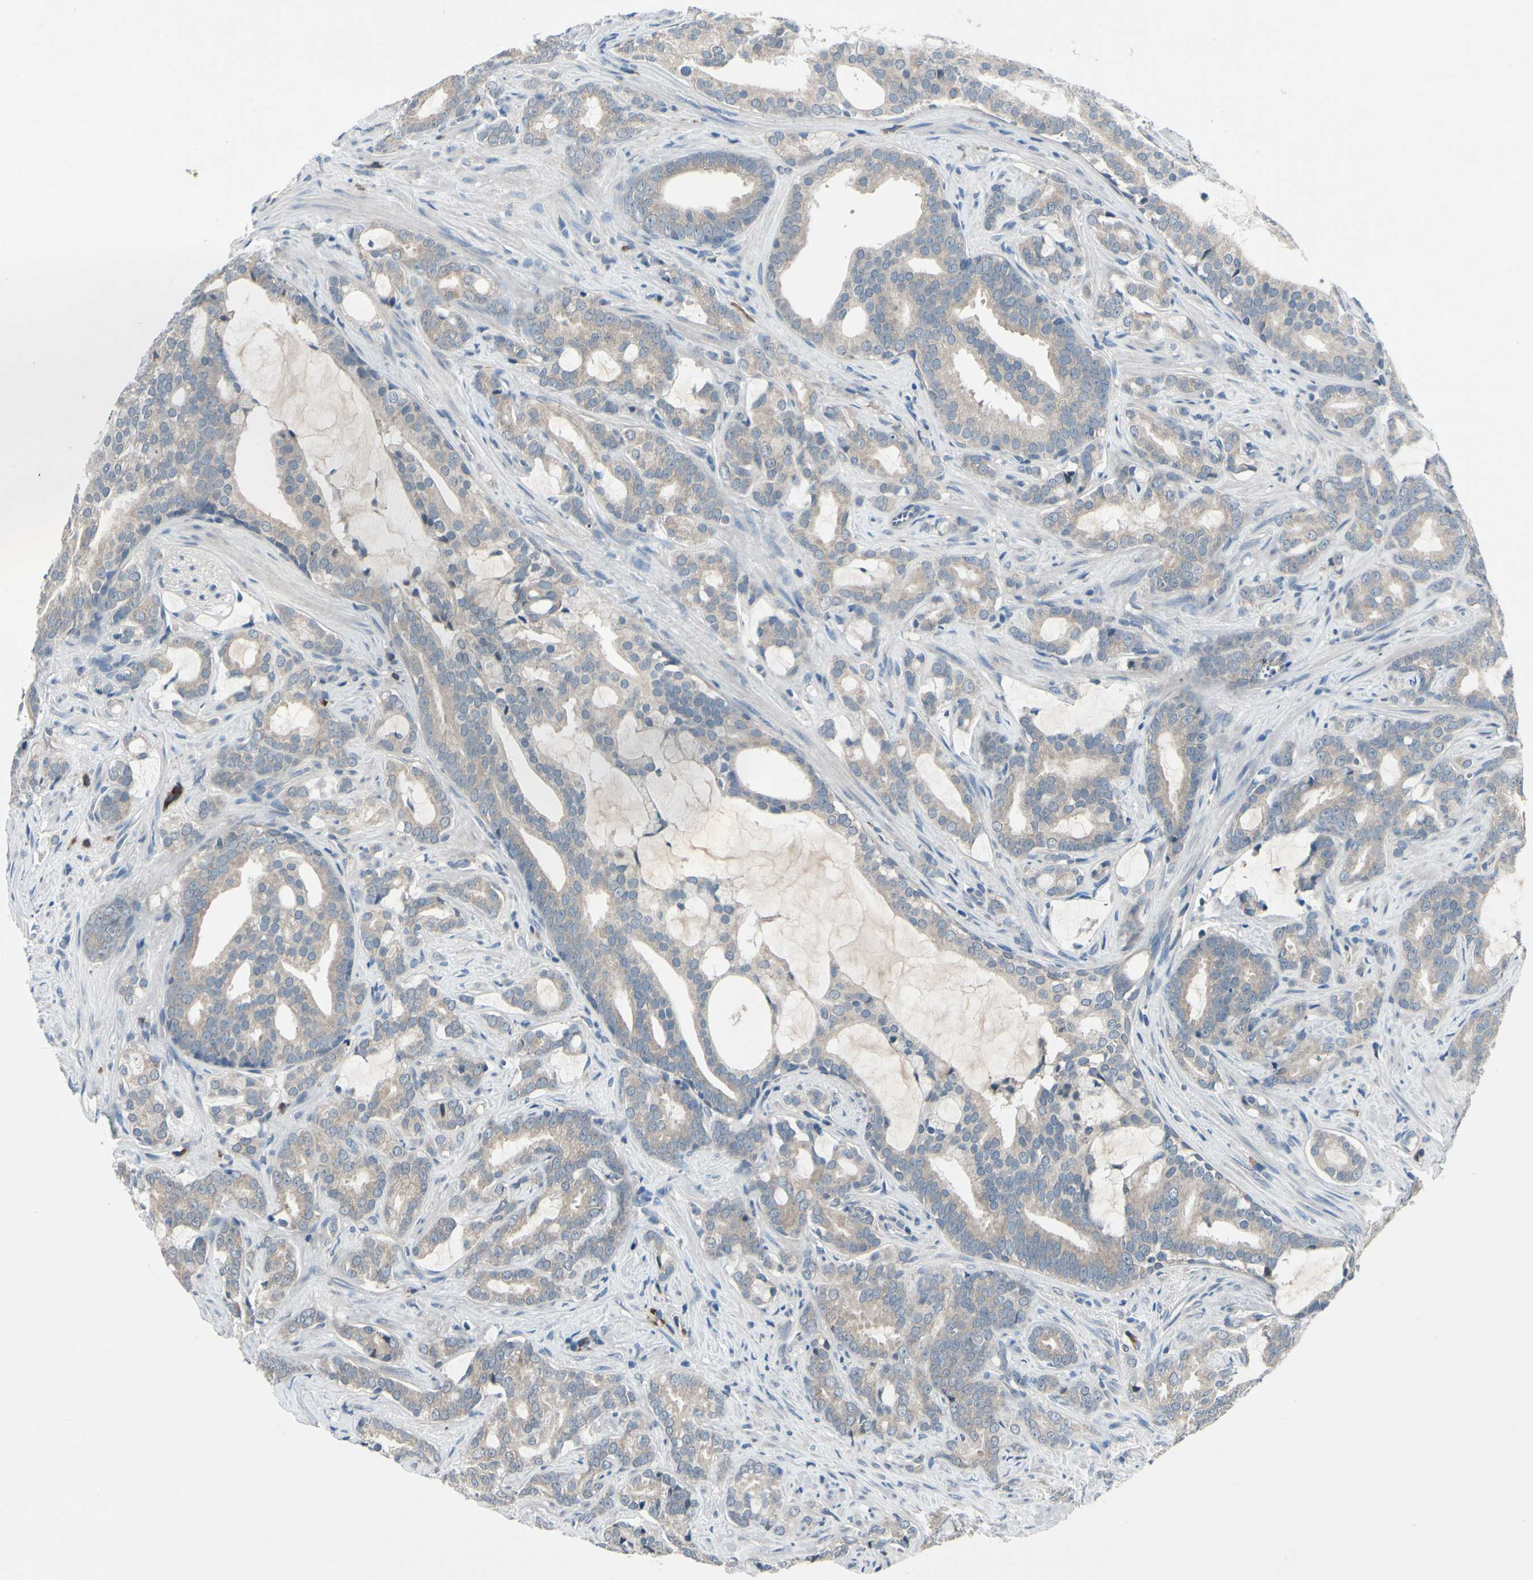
{"staining": {"intensity": "weak", "quantity": ">75%", "location": "cytoplasmic/membranous"}, "tissue": "prostate cancer", "cell_type": "Tumor cells", "image_type": "cancer", "snomed": [{"axis": "morphology", "description": "Adenocarcinoma, Low grade"}, {"axis": "topography", "description": "Prostate"}], "caption": "Immunohistochemical staining of human prostate cancer displays weak cytoplasmic/membranous protein staining in approximately >75% of tumor cells. Immunohistochemistry (ihc) stains the protein of interest in brown and the nuclei are stained blue.", "gene": "SELENOK", "patient": {"sex": "male", "age": 58}}